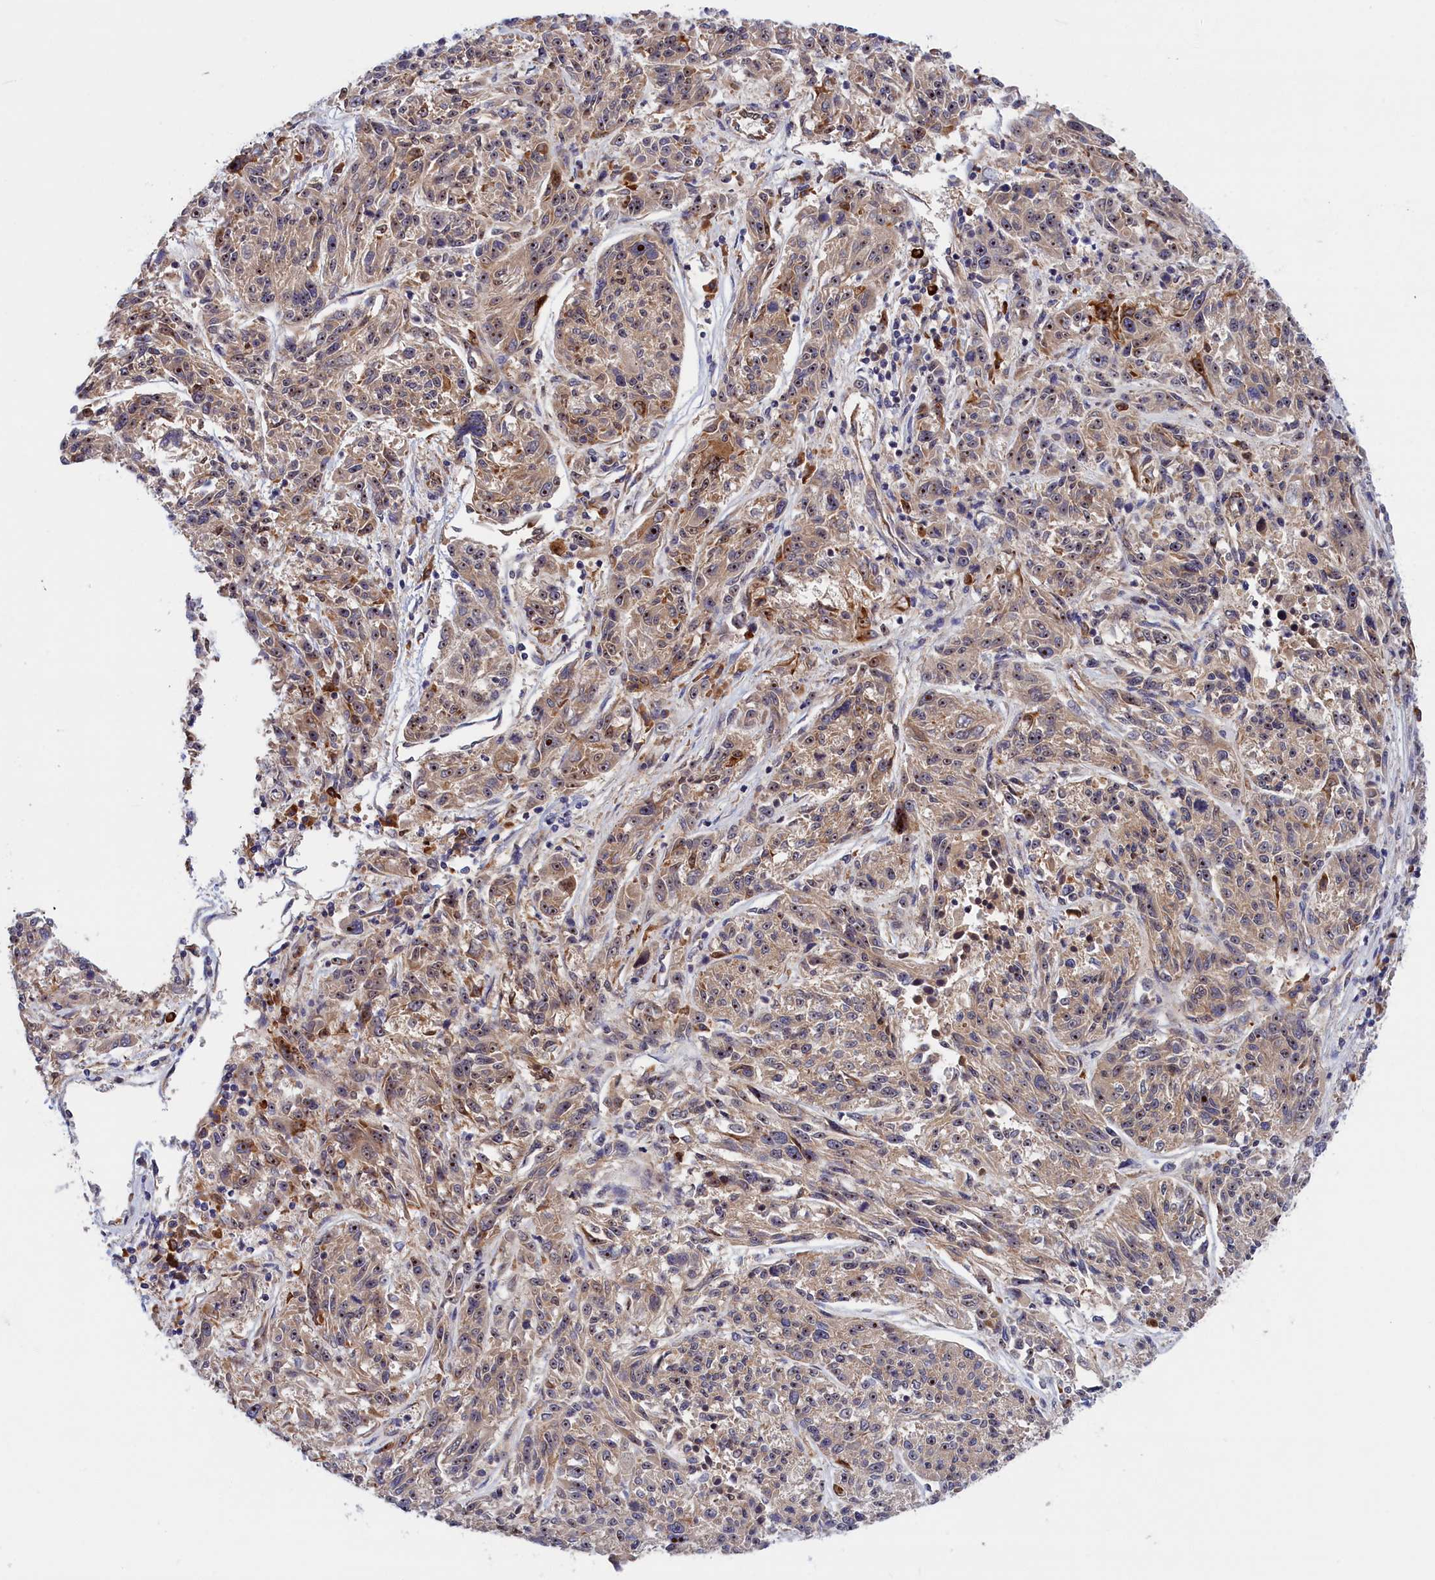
{"staining": {"intensity": "moderate", "quantity": "25%-75%", "location": "nuclear"}, "tissue": "melanoma", "cell_type": "Tumor cells", "image_type": "cancer", "snomed": [{"axis": "morphology", "description": "Malignant melanoma, NOS"}, {"axis": "topography", "description": "Skin"}], "caption": "About 25%-75% of tumor cells in malignant melanoma display moderate nuclear protein staining as visualized by brown immunohistochemical staining.", "gene": "CRACD", "patient": {"sex": "male", "age": 53}}